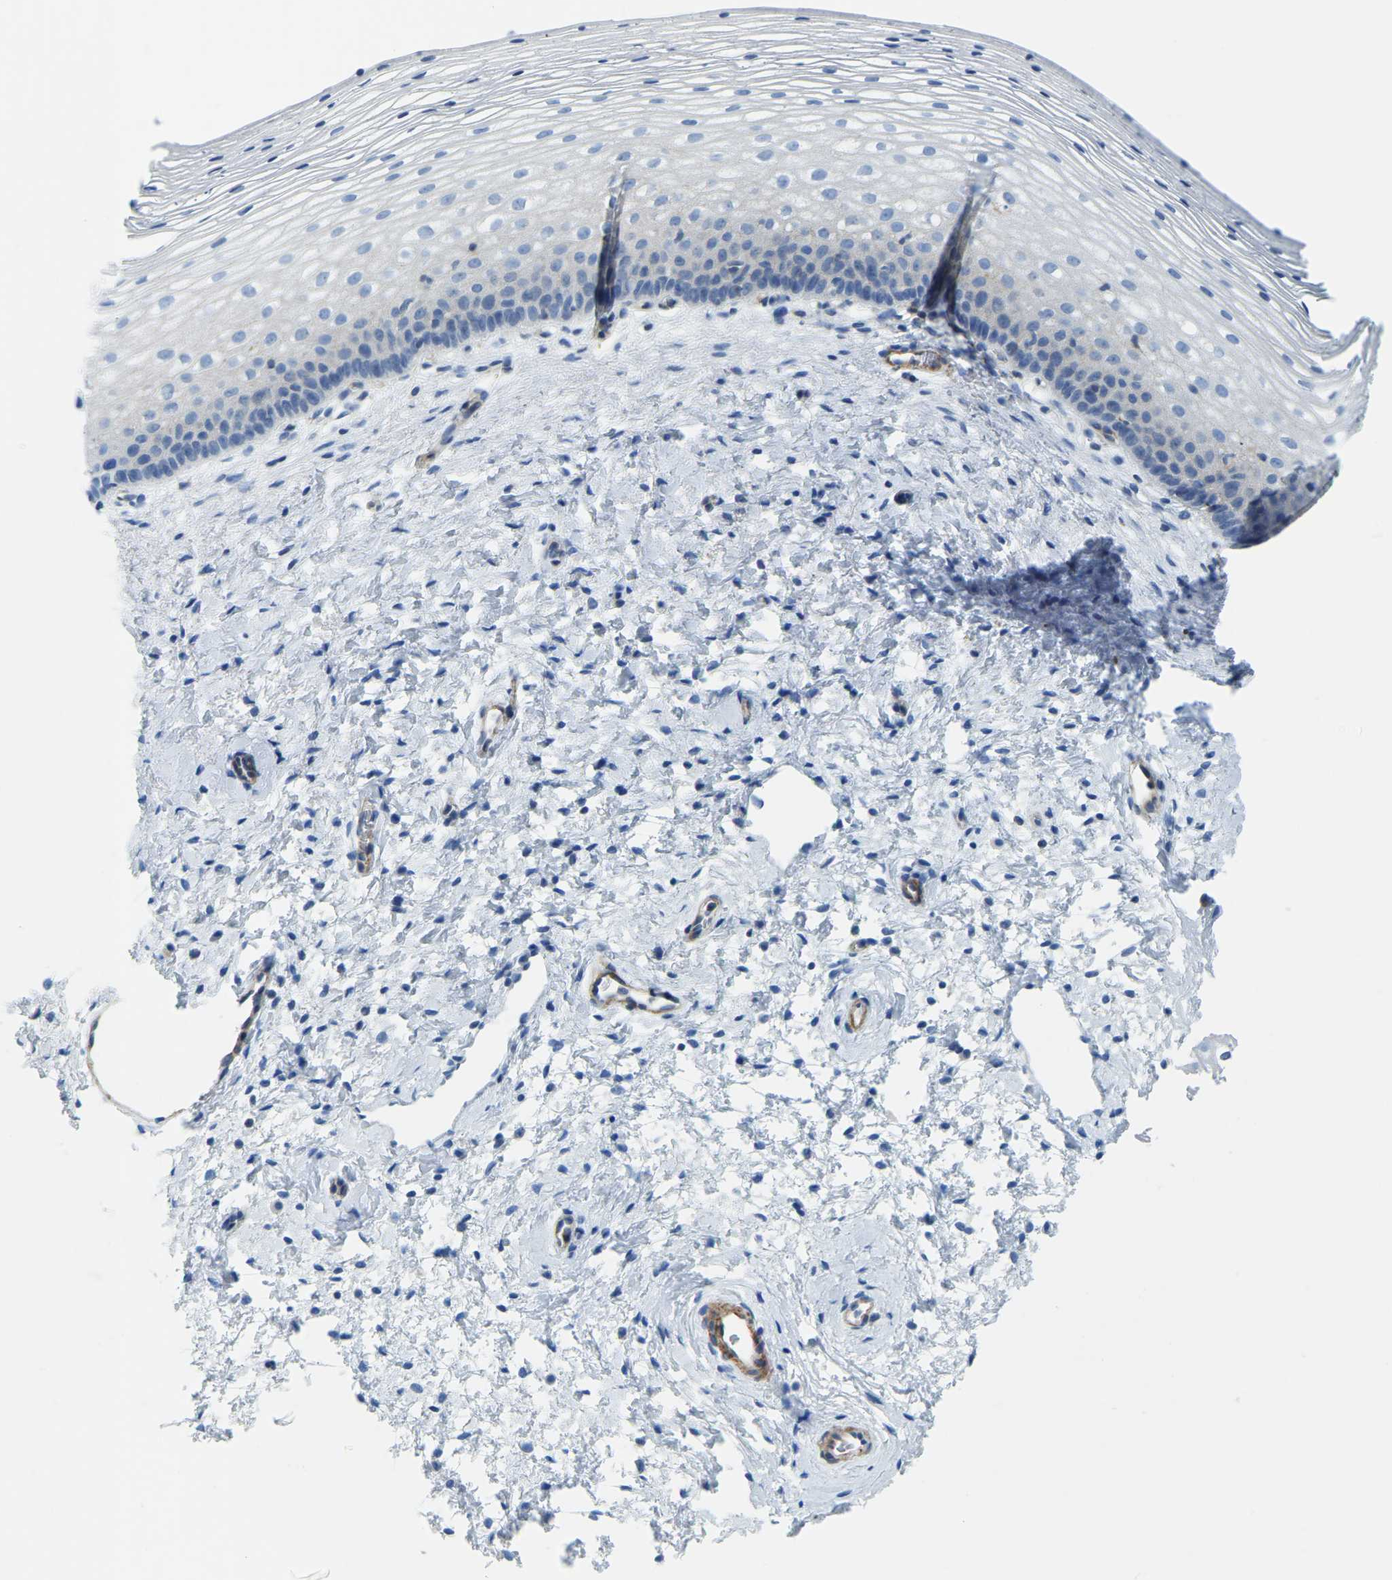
{"staining": {"intensity": "negative", "quantity": "none", "location": "none"}, "tissue": "cervix", "cell_type": "Glandular cells", "image_type": "normal", "snomed": [{"axis": "morphology", "description": "Normal tissue, NOS"}, {"axis": "topography", "description": "Cervix"}], "caption": "Human cervix stained for a protein using immunohistochemistry shows no positivity in glandular cells.", "gene": "MYL3", "patient": {"sex": "female", "age": 72}}